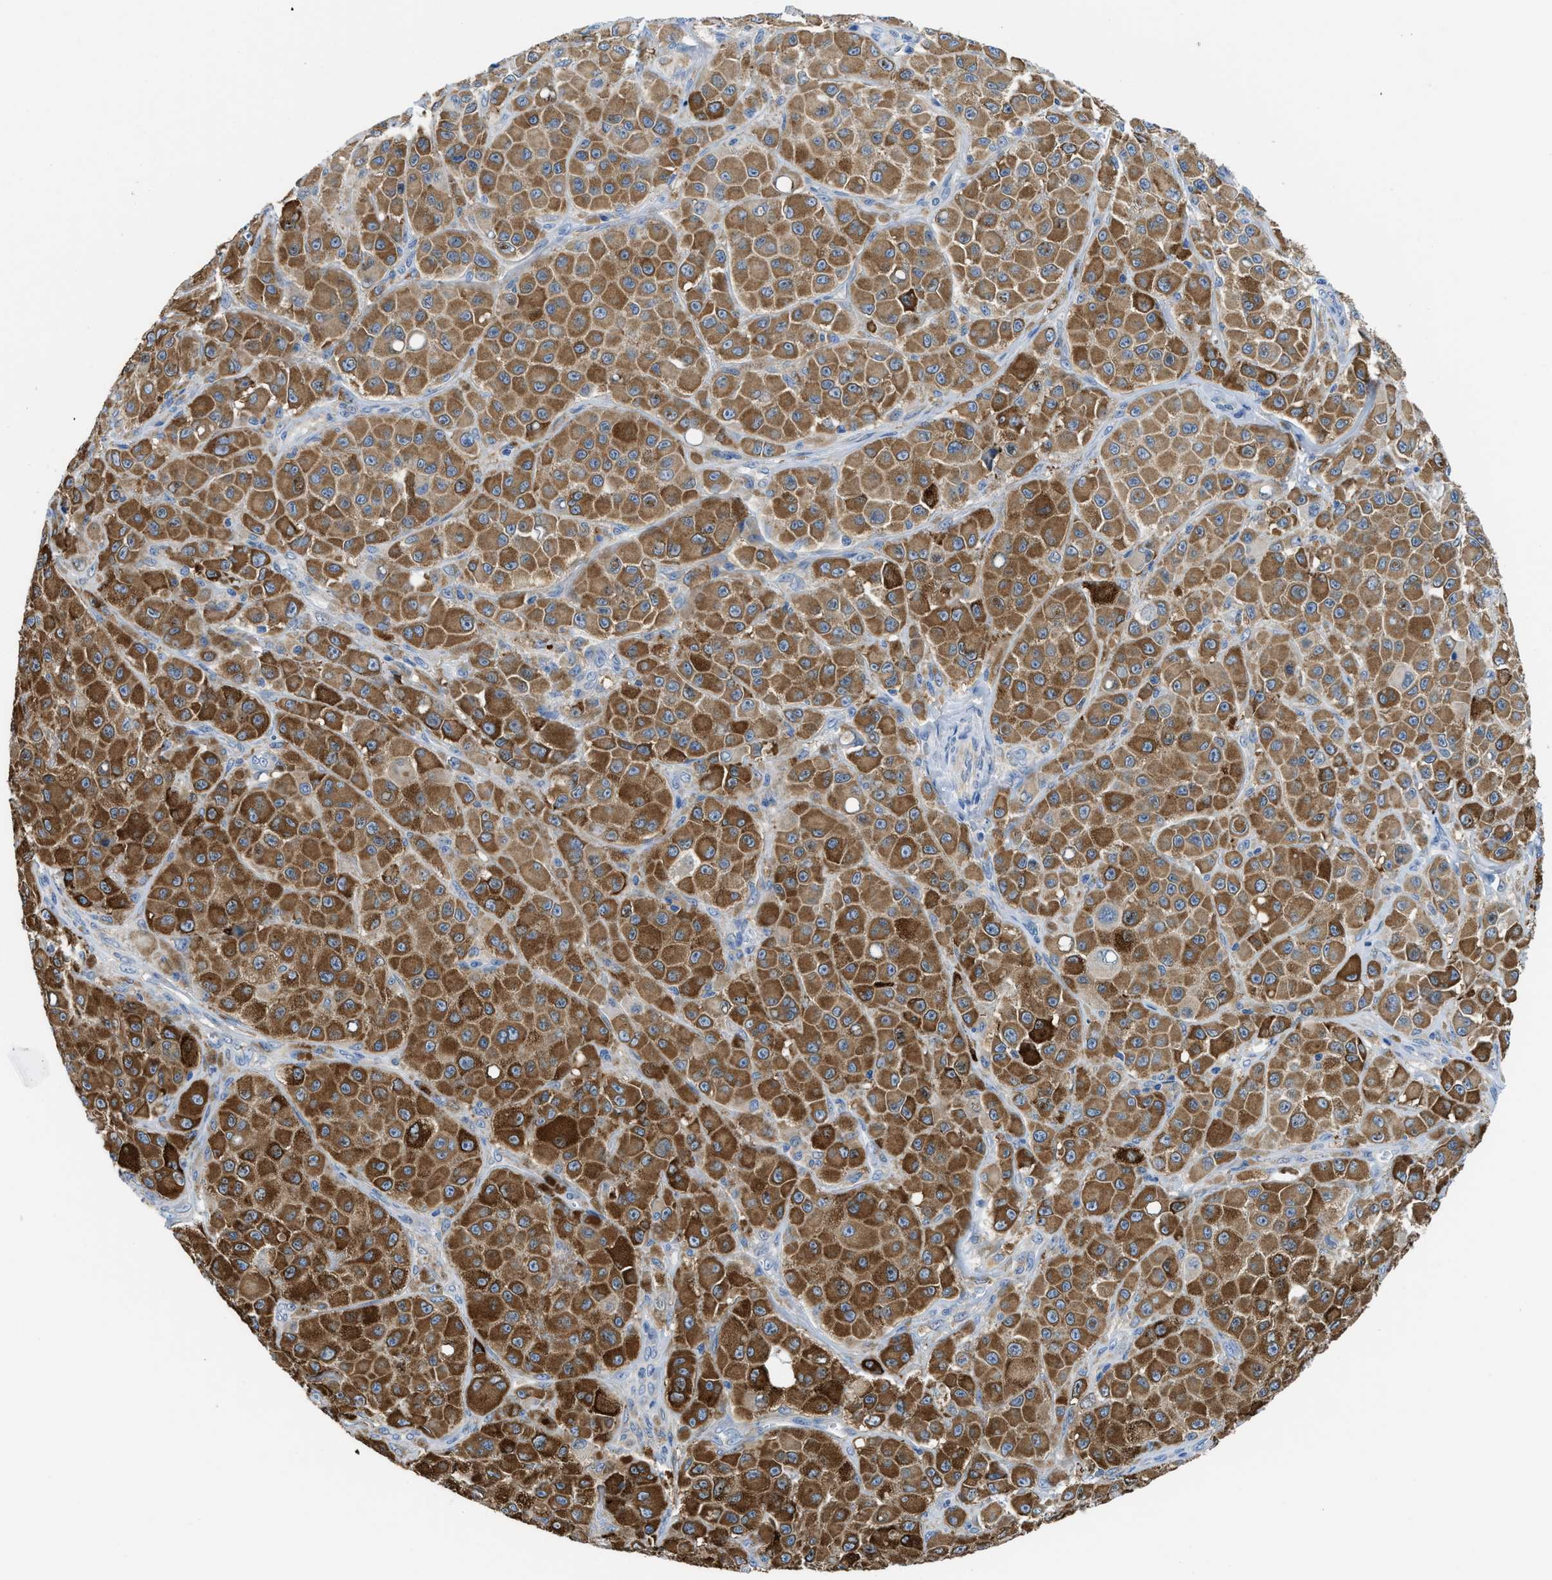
{"staining": {"intensity": "strong", "quantity": ">75%", "location": "cytoplasmic/membranous"}, "tissue": "melanoma", "cell_type": "Tumor cells", "image_type": "cancer", "snomed": [{"axis": "morphology", "description": "Malignant melanoma, NOS"}, {"axis": "topography", "description": "Skin"}], "caption": "The immunohistochemical stain highlights strong cytoplasmic/membranous expression in tumor cells of malignant melanoma tissue.", "gene": "BNC2", "patient": {"sex": "male", "age": 84}}